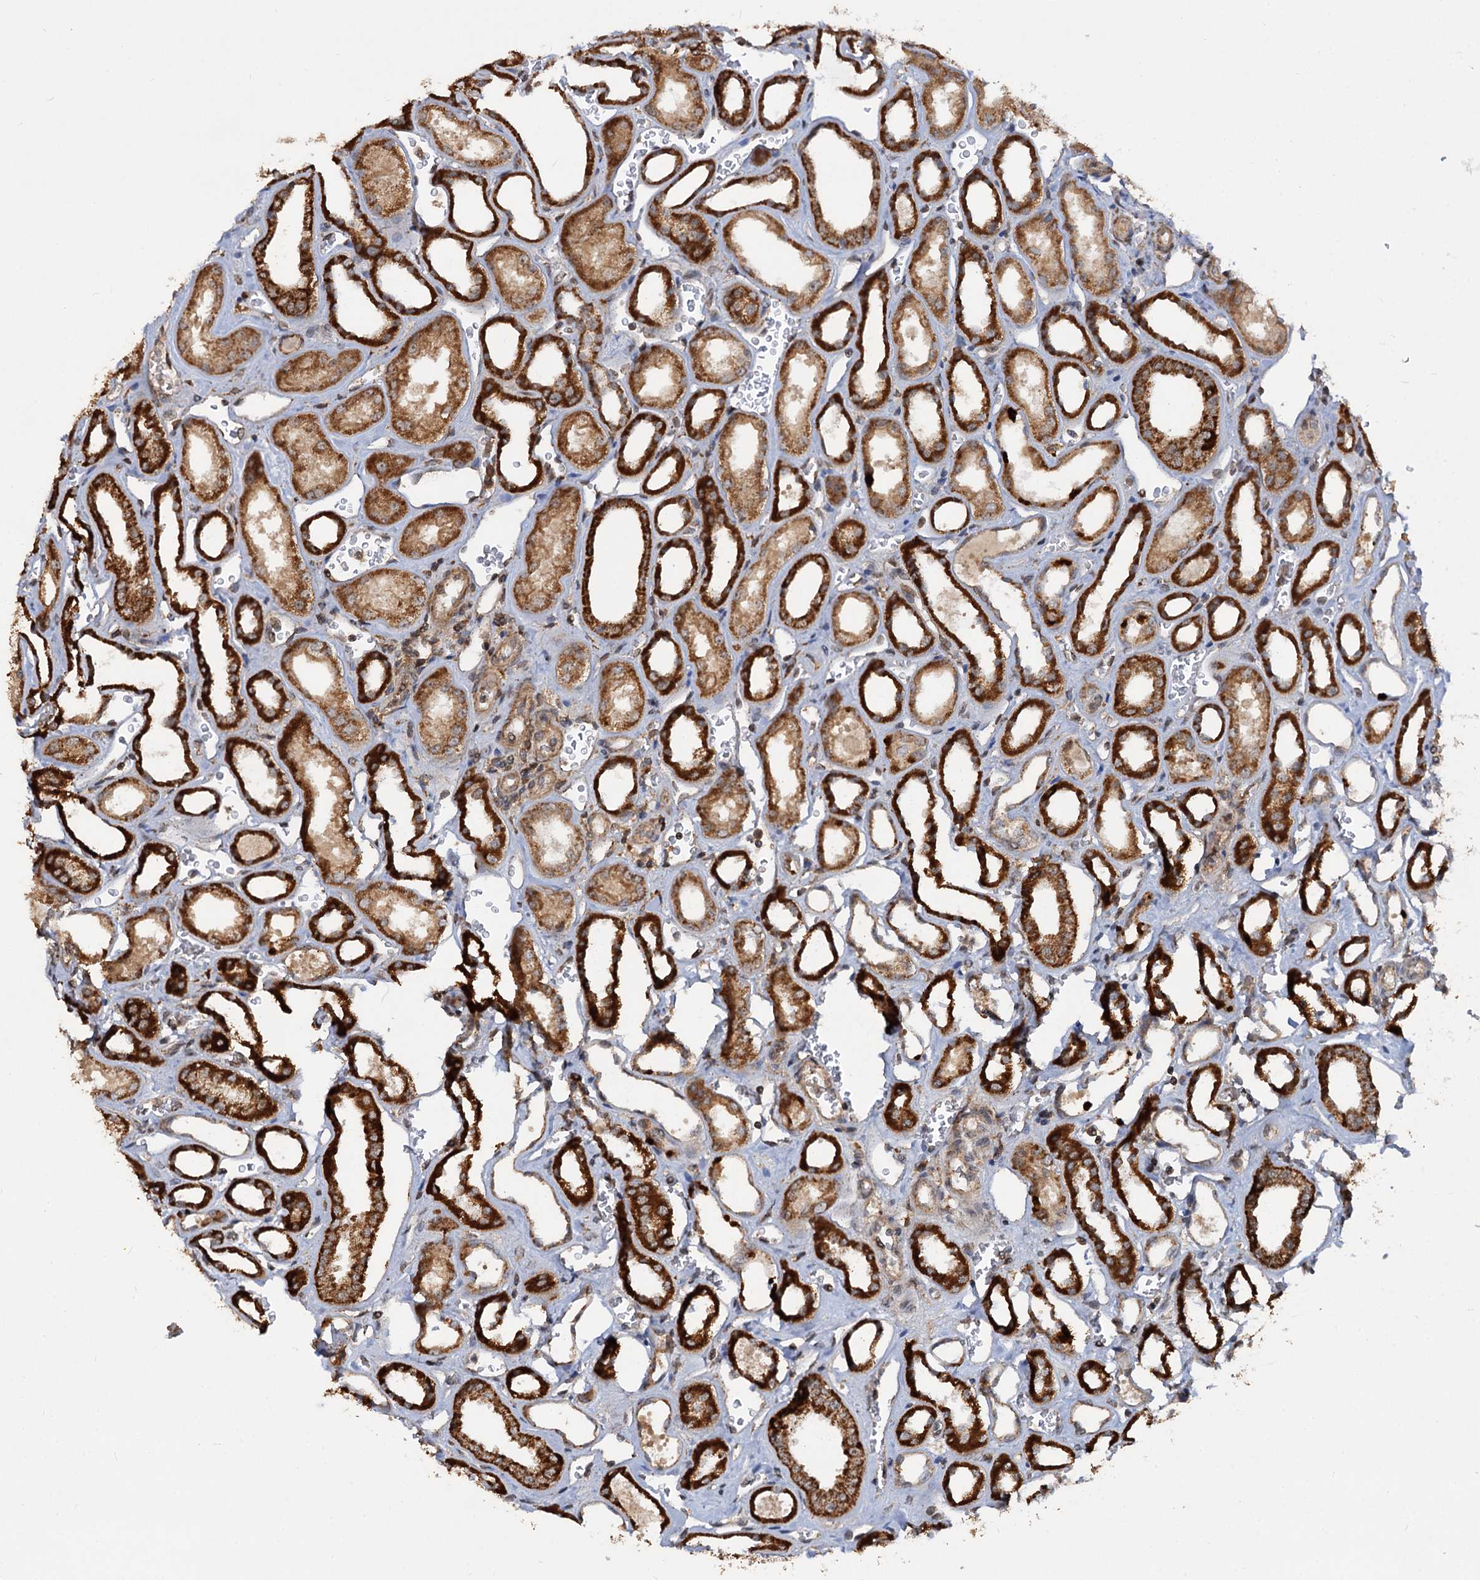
{"staining": {"intensity": "moderate", "quantity": "25%-75%", "location": "cytoplasmic/membranous"}, "tissue": "kidney", "cell_type": "Cells in glomeruli", "image_type": "normal", "snomed": [{"axis": "morphology", "description": "Normal tissue, NOS"}, {"axis": "morphology", "description": "Adenocarcinoma, NOS"}, {"axis": "topography", "description": "Kidney"}], "caption": "Protein expression by IHC shows moderate cytoplasmic/membranous staining in about 25%-75% of cells in glomeruli in benign kidney. (Stains: DAB in brown, nuclei in blue, Microscopy: brightfield microscopy at high magnification).", "gene": "CEP76", "patient": {"sex": "female", "age": 68}}